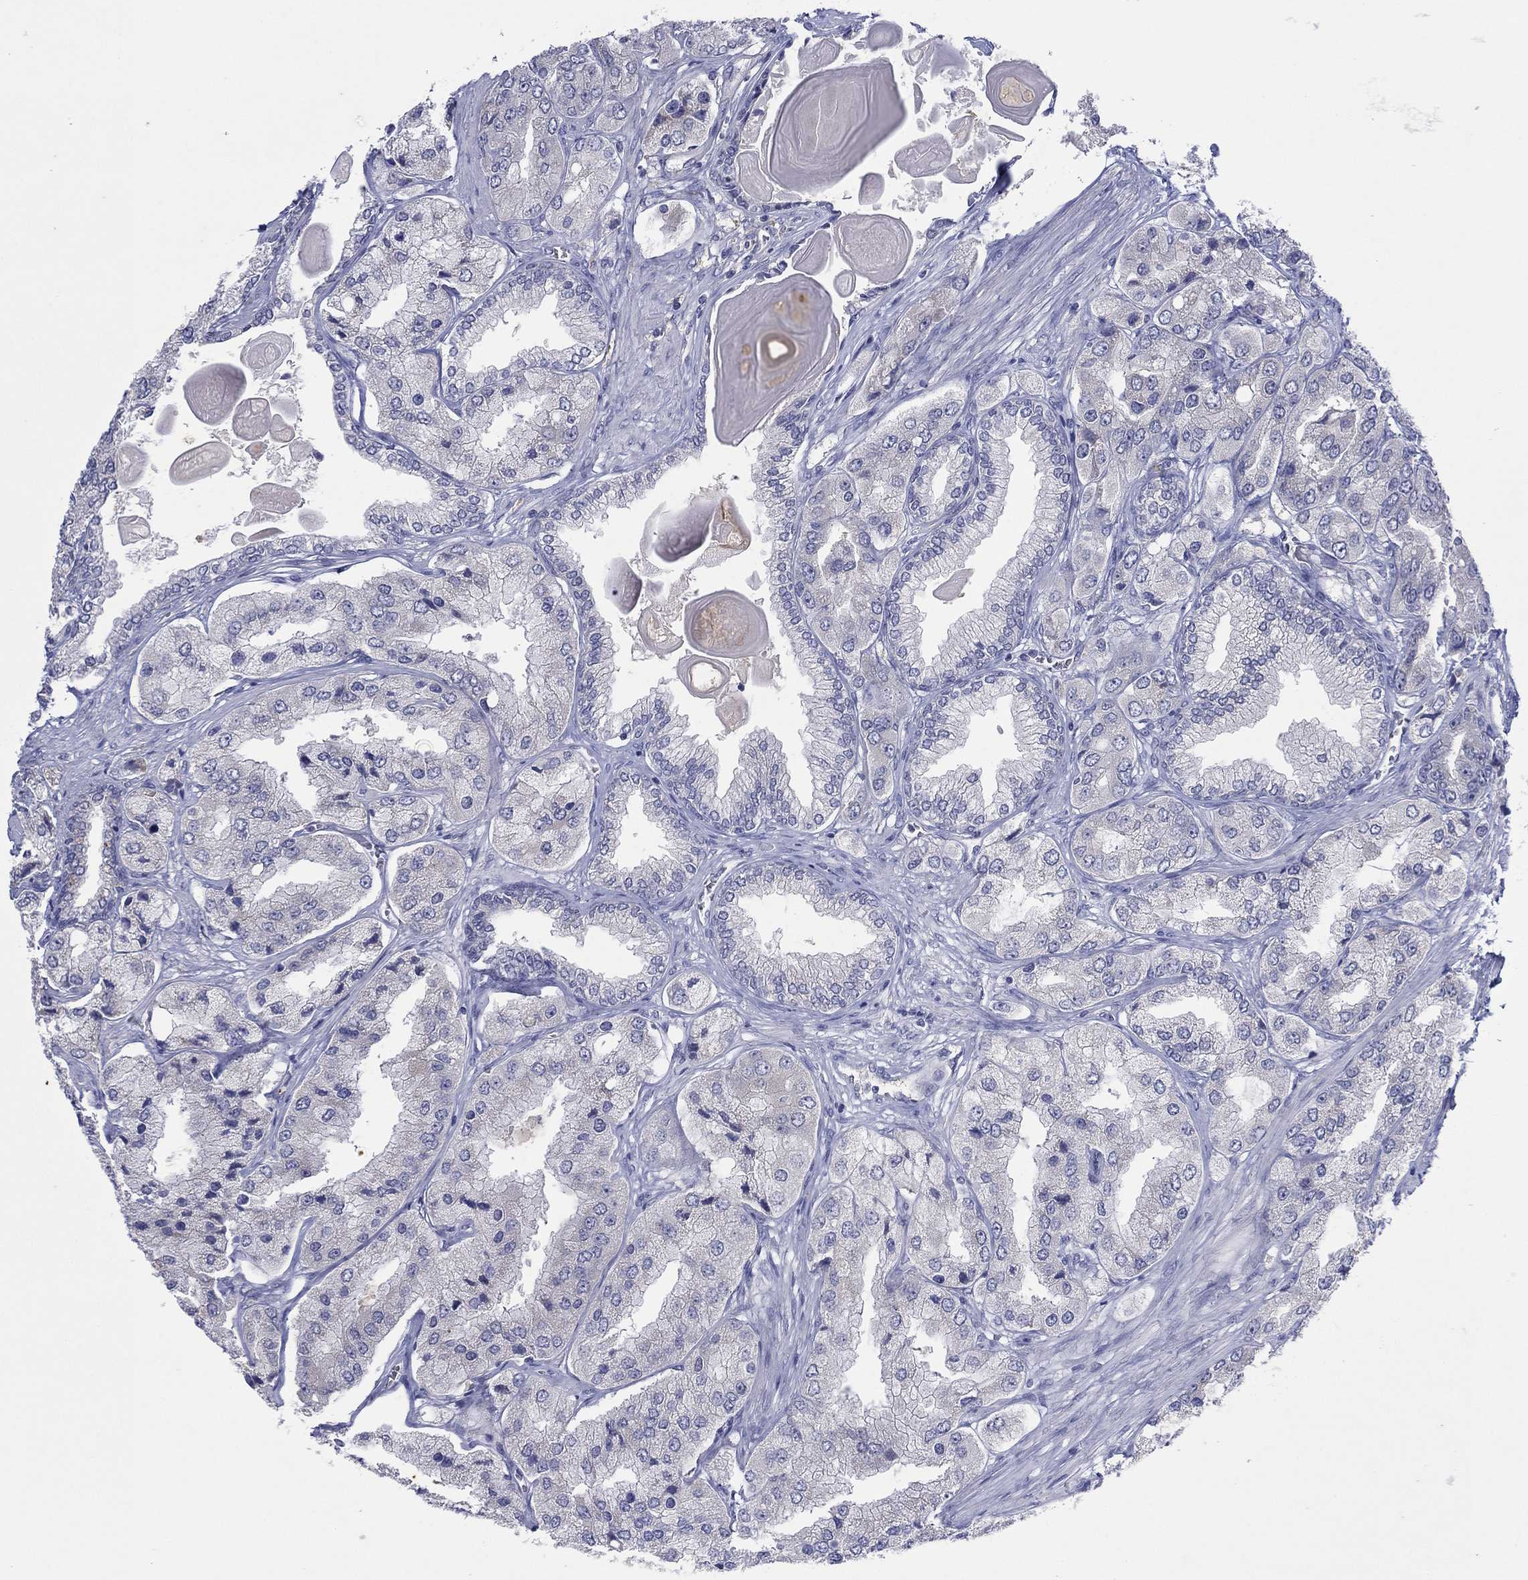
{"staining": {"intensity": "negative", "quantity": "none", "location": "none"}, "tissue": "prostate cancer", "cell_type": "Tumor cells", "image_type": "cancer", "snomed": [{"axis": "morphology", "description": "Adenocarcinoma, Low grade"}, {"axis": "topography", "description": "Prostate"}], "caption": "The immunohistochemistry (IHC) photomicrograph has no significant expression in tumor cells of low-grade adenocarcinoma (prostate) tissue.", "gene": "PLCL2", "patient": {"sex": "male", "age": 69}}